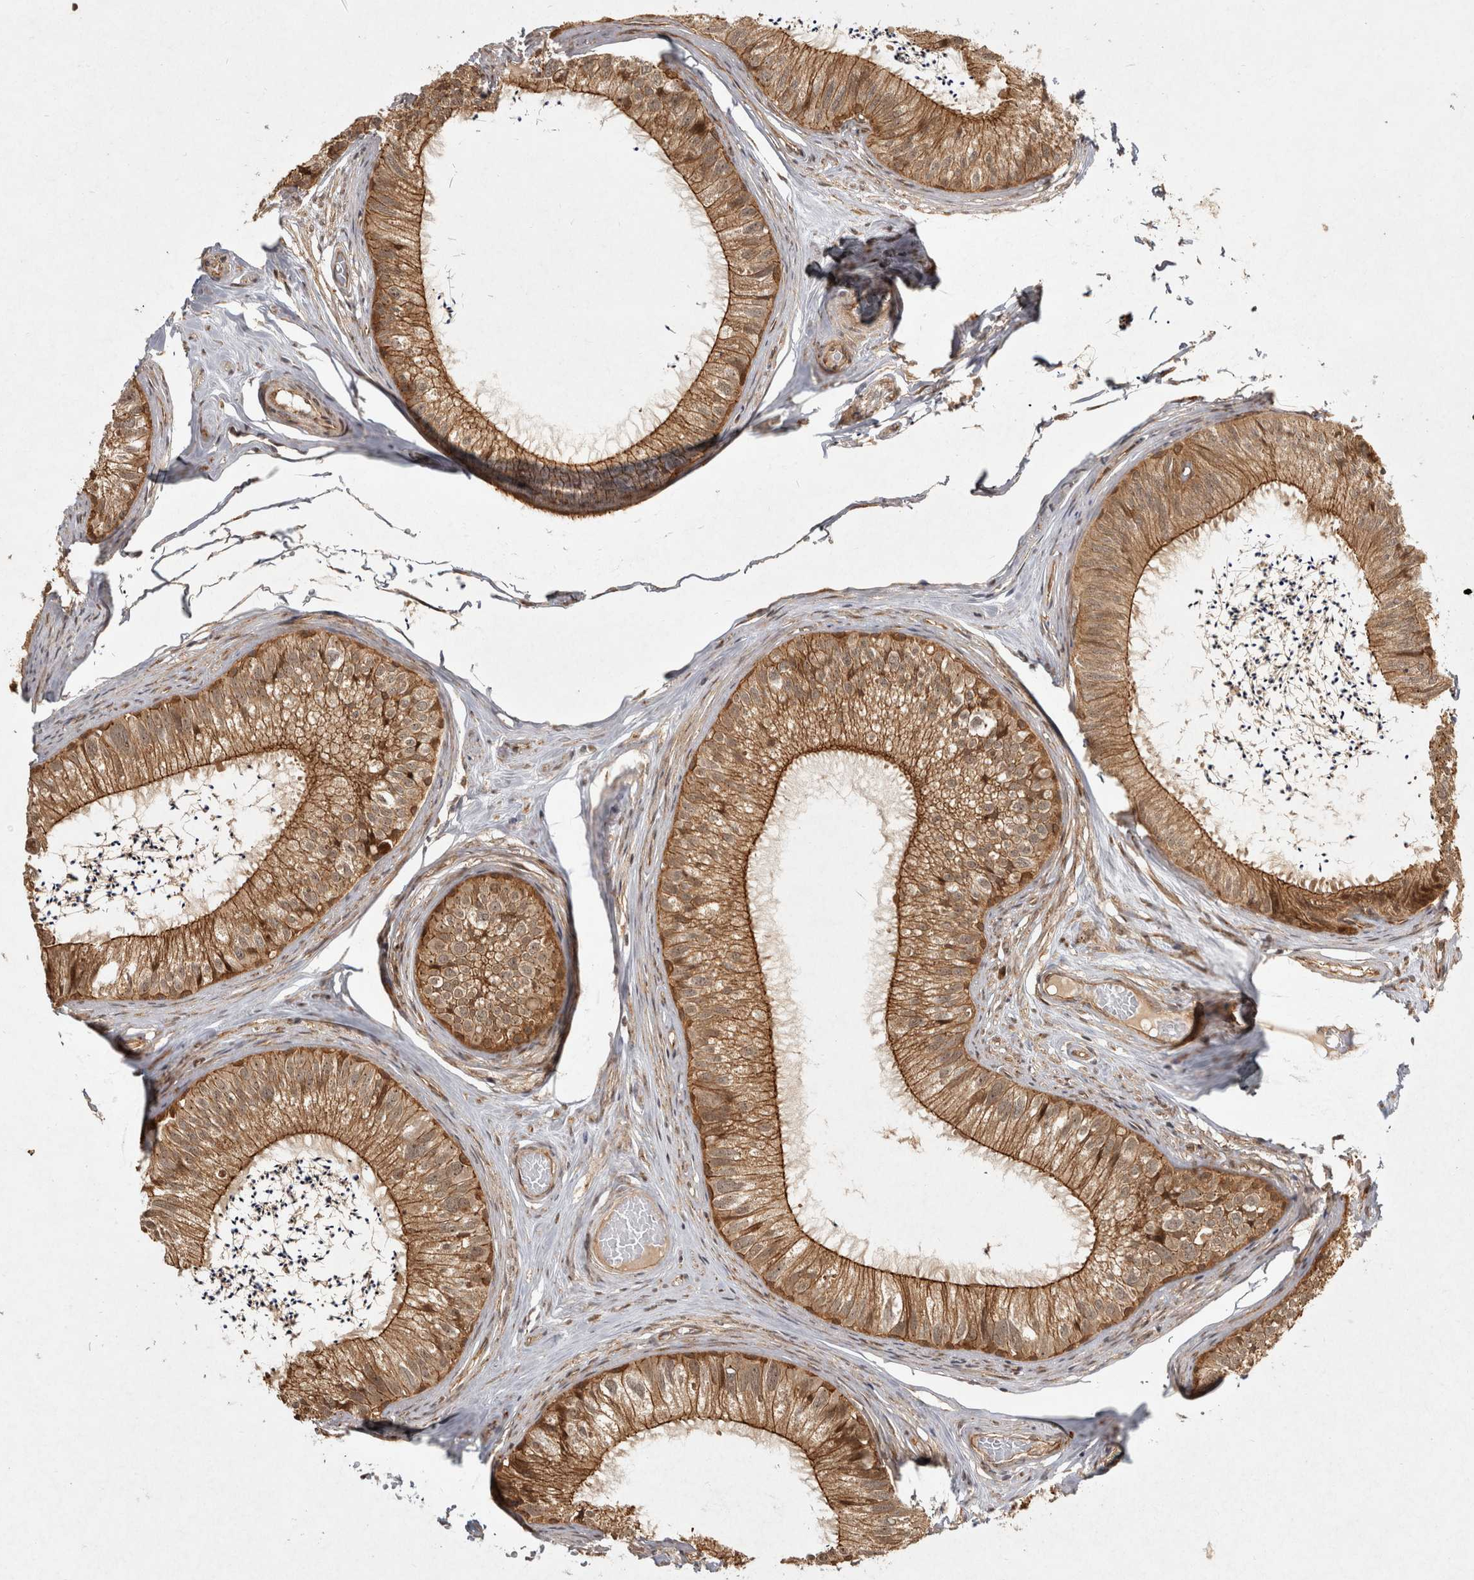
{"staining": {"intensity": "moderate", "quantity": ">75%", "location": "cytoplasmic/membranous"}, "tissue": "epididymis", "cell_type": "Glandular cells", "image_type": "normal", "snomed": [{"axis": "morphology", "description": "Normal tissue, NOS"}, {"axis": "topography", "description": "Epididymis"}], "caption": "IHC of normal human epididymis displays medium levels of moderate cytoplasmic/membranous staining in about >75% of glandular cells.", "gene": "CAMSAP2", "patient": {"sex": "male", "age": 79}}